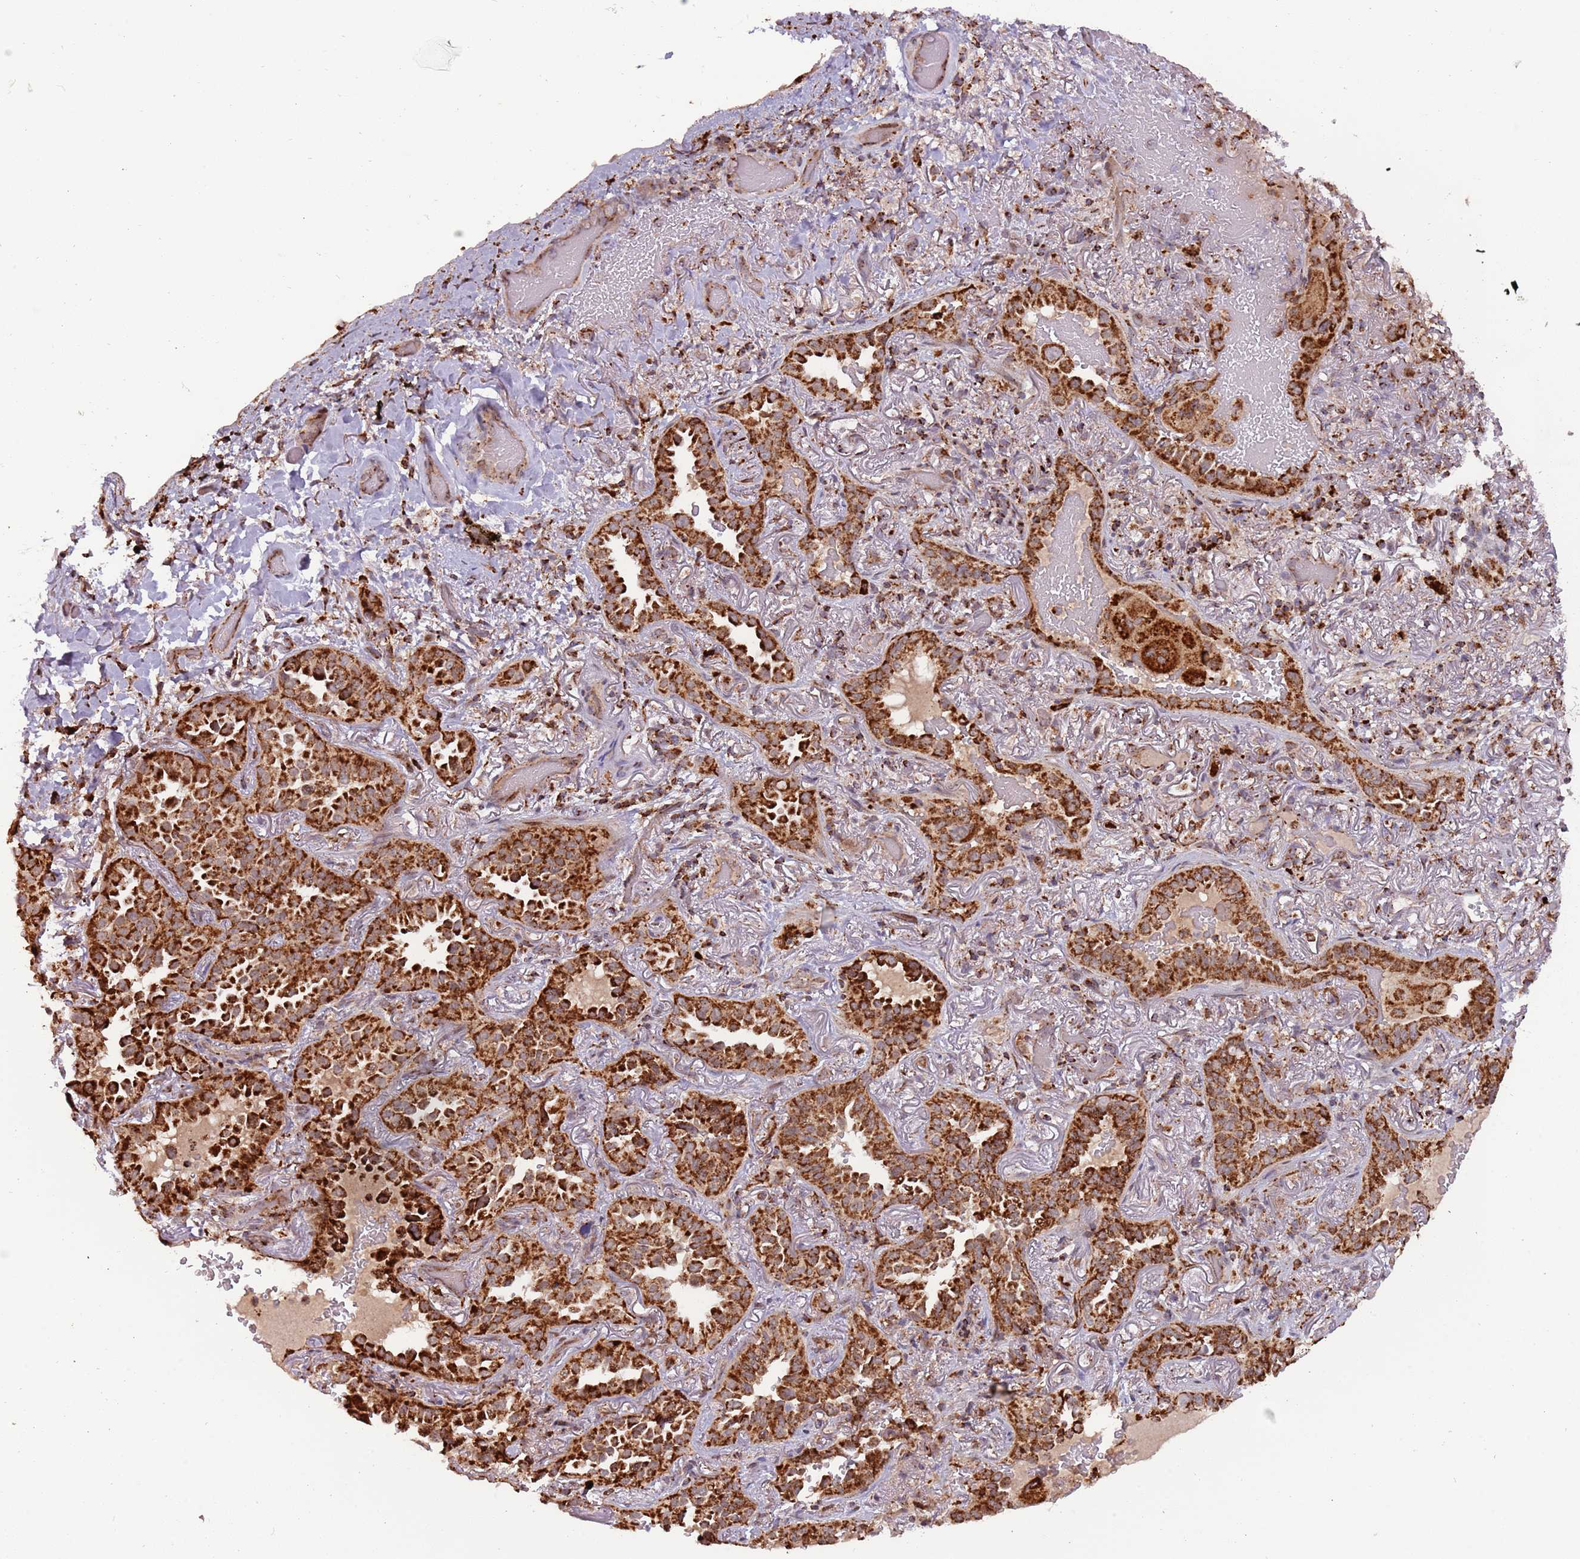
{"staining": {"intensity": "strong", "quantity": ">75%", "location": "cytoplasmic/membranous"}, "tissue": "lung cancer", "cell_type": "Tumor cells", "image_type": "cancer", "snomed": [{"axis": "morphology", "description": "Adenocarcinoma, NOS"}, {"axis": "topography", "description": "Lung"}], "caption": "IHC photomicrograph of lung cancer (adenocarcinoma) stained for a protein (brown), which demonstrates high levels of strong cytoplasmic/membranous positivity in approximately >75% of tumor cells.", "gene": "ULK3", "patient": {"sex": "female", "age": 69}}